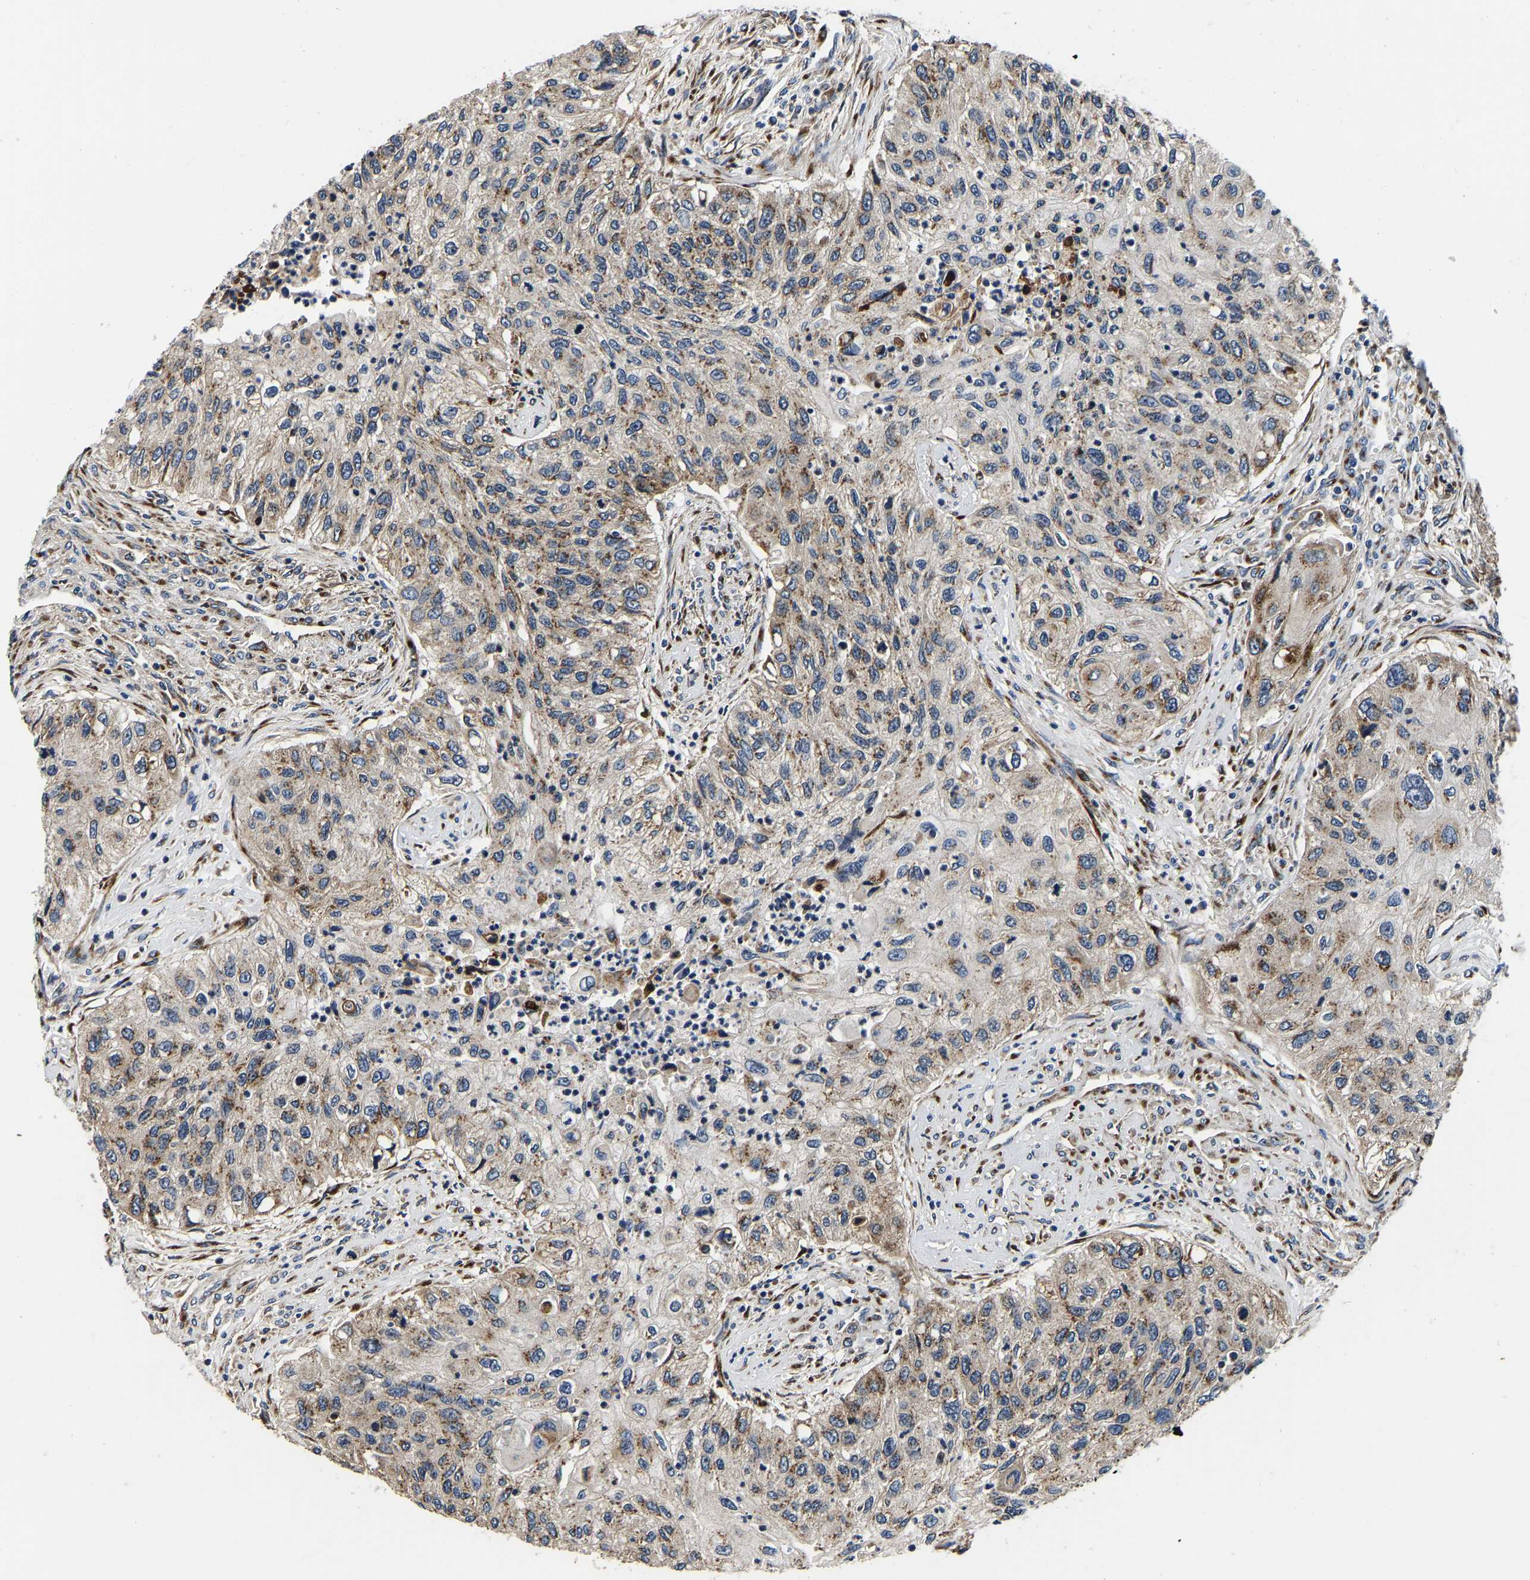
{"staining": {"intensity": "moderate", "quantity": ">75%", "location": "cytoplasmic/membranous"}, "tissue": "urothelial cancer", "cell_type": "Tumor cells", "image_type": "cancer", "snomed": [{"axis": "morphology", "description": "Urothelial carcinoma, High grade"}, {"axis": "topography", "description": "Urinary bladder"}], "caption": "Urothelial cancer stained with a brown dye displays moderate cytoplasmic/membranous positive staining in approximately >75% of tumor cells.", "gene": "RABAC1", "patient": {"sex": "female", "age": 60}}